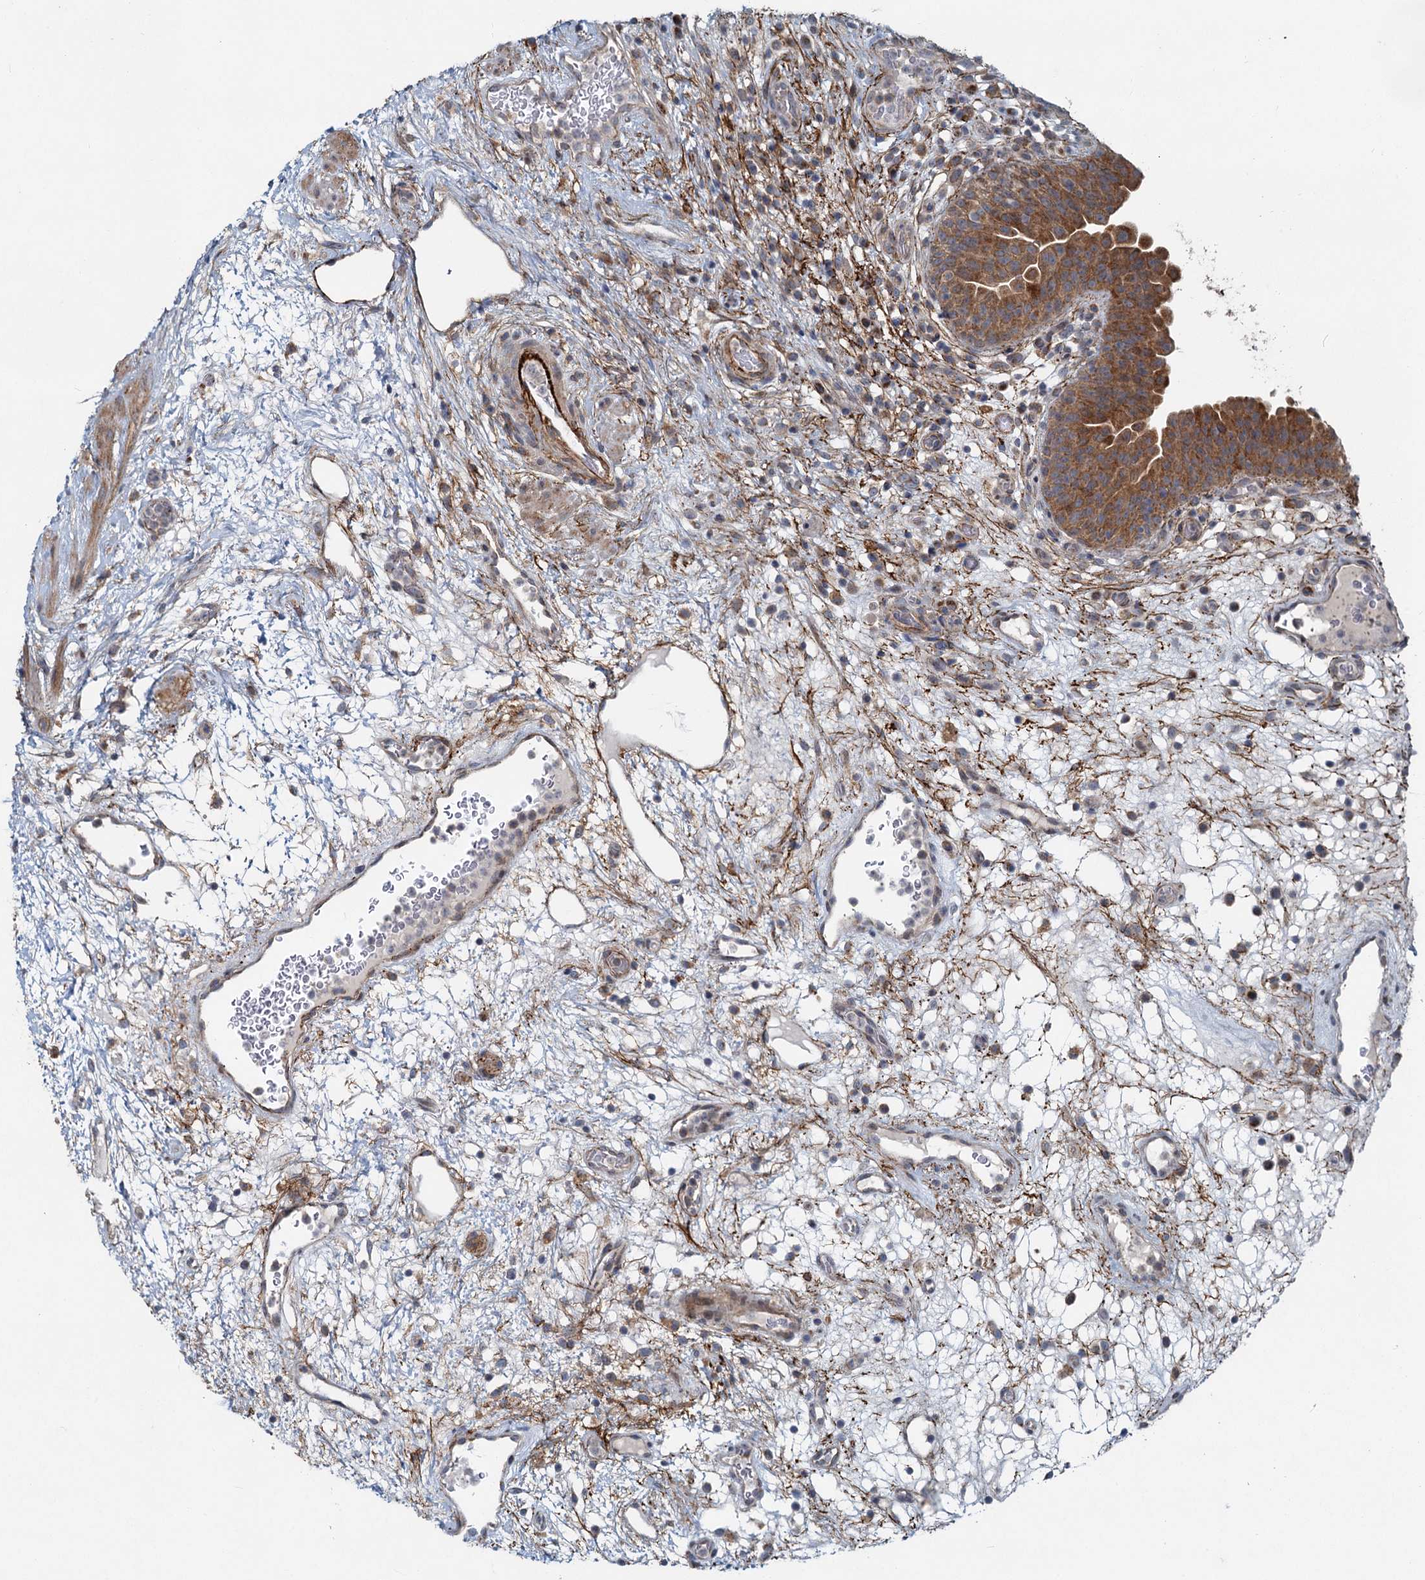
{"staining": {"intensity": "strong", "quantity": "25%-75%", "location": "cytoplasmic/membranous"}, "tissue": "urinary bladder", "cell_type": "Urothelial cells", "image_type": "normal", "snomed": [{"axis": "morphology", "description": "Normal tissue, NOS"}, {"axis": "topography", "description": "Urinary bladder"}], "caption": "A high amount of strong cytoplasmic/membranous expression is seen in about 25%-75% of urothelial cells in normal urinary bladder.", "gene": "ADCY2", "patient": {"sex": "male", "age": 71}}